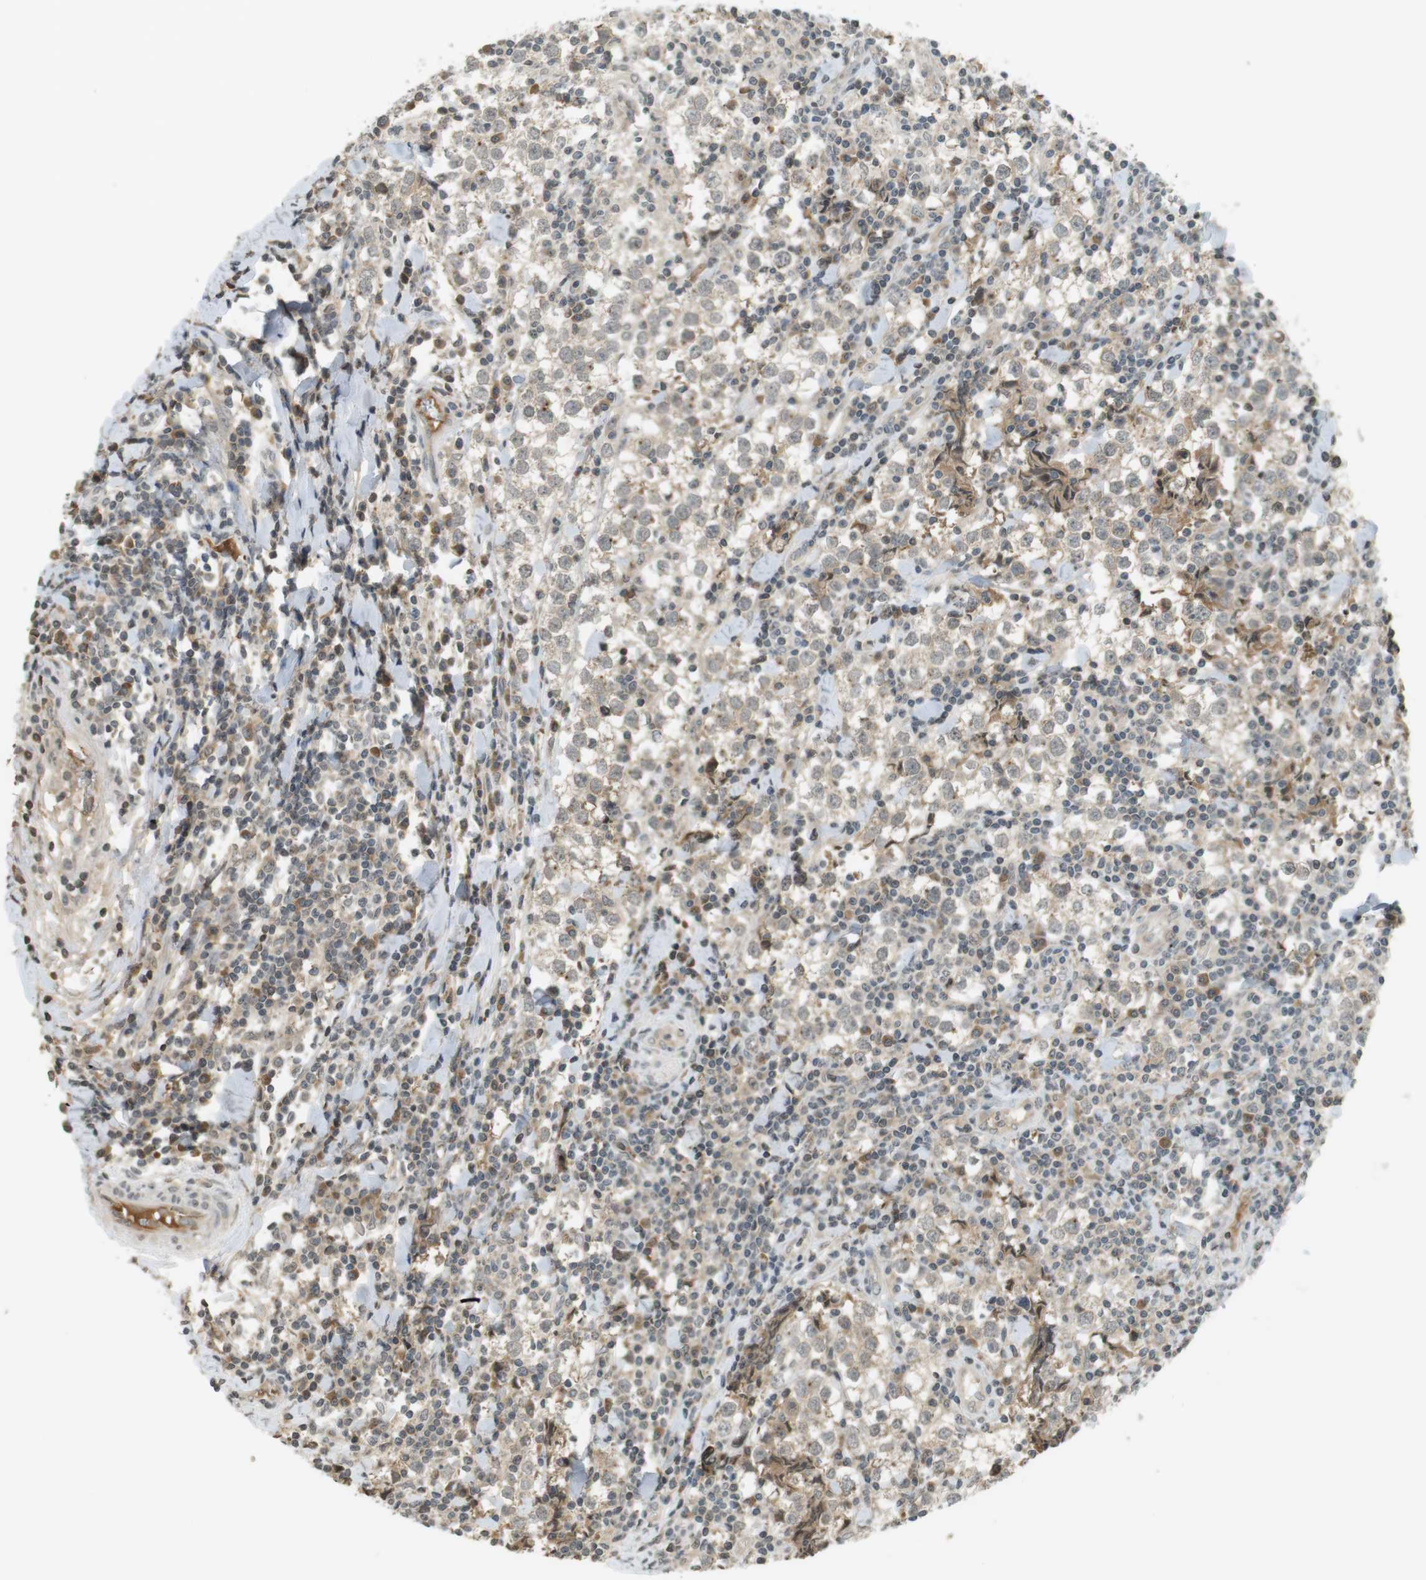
{"staining": {"intensity": "weak", "quantity": "<25%", "location": "cytoplasmic/membranous"}, "tissue": "testis cancer", "cell_type": "Tumor cells", "image_type": "cancer", "snomed": [{"axis": "morphology", "description": "Seminoma, NOS"}, {"axis": "morphology", "description": "Carcinoma, Embryonal, NOS"}, {"axis": "topography", "description": "Testis"}], "caption": "Immunohistochemical staining of human testis seminoma displays no significant staining in tumor cells.", "gene": "SRR", "patient": {"sex": "male", "age": 36}}